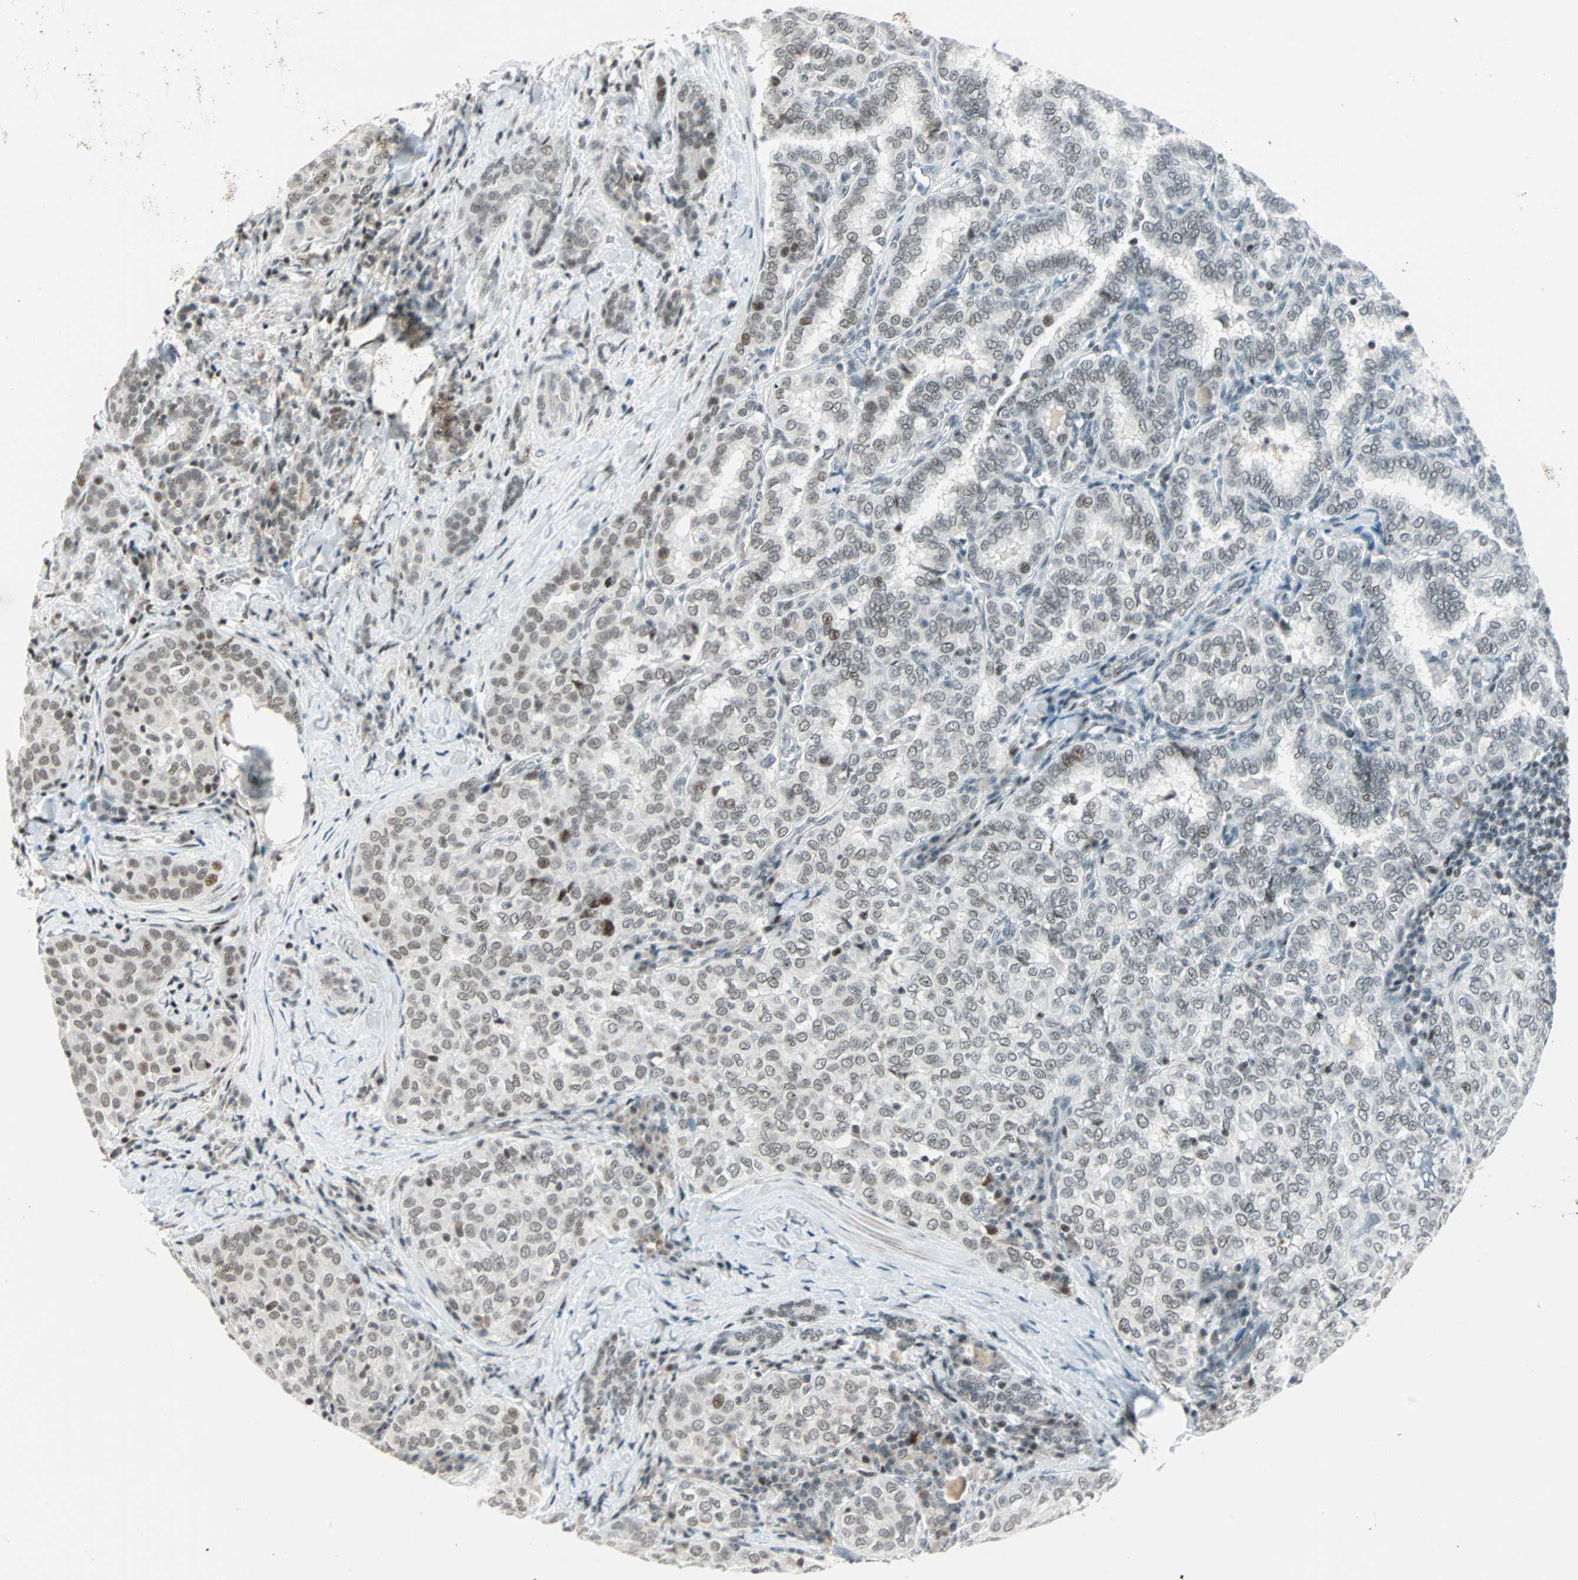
{"staining": {"intensity": "weak", "quantity": ">75%", "location": "nuclear"}, "tissue": "thyroid cancer", "cell_type": "Tumor cells", "image_type": "cancer", "snomed": [{"axis": "morphology", "description": "Papillary adenocarcinoma, NOS"}, {"axis": "topography", "description": "Thyroid gland"}], "caption": "Tumor cells display low levels of weak nuclear staining in approximately >75% of cells in thyroid papillary adenocarcinoma. Nuclei are stained in blue.", "gene": "SIN3A", "patient": {"sex": "female", "age": 30}}